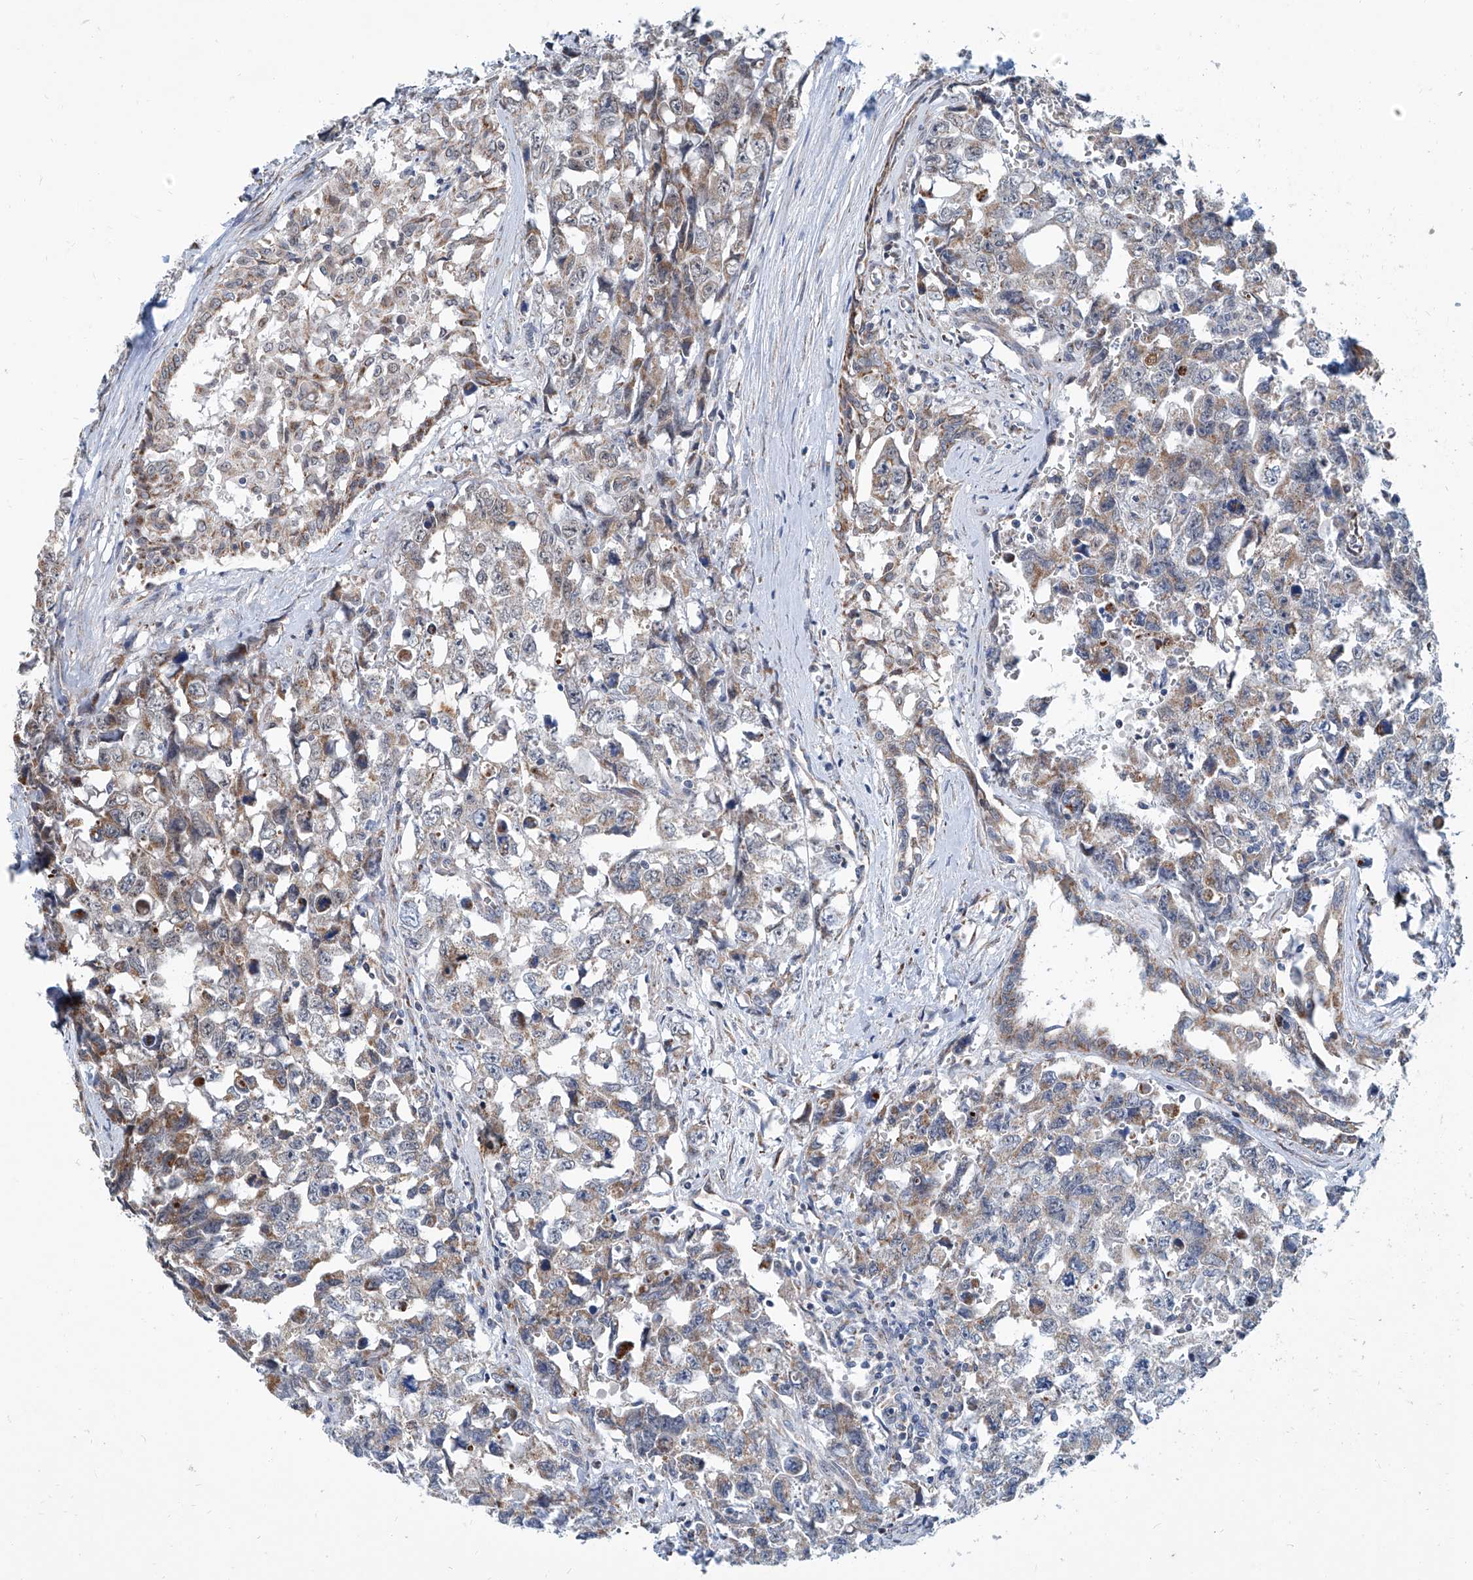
{"staining": {"intensity": "moderate", "quantity": "25%-75%", "location": "cytoplasmic/membranous"}, "tissue": "testis cancer", "cell_type": "Tumor cells", "image_type": "cancer", "snomed": [{"axis": "morphology", "description": "Carcinoma, Embryonal, NOS"}, {"axis": "topography", "description": "Testis"}], "caption": "A brown stain shows moderate cytoplasmic/membranous expression of a protein in testis cancer (embryonal carcinoma) tumor cells.", "gene": "USP48", "patient": {"sex": "male", "age": 31}}